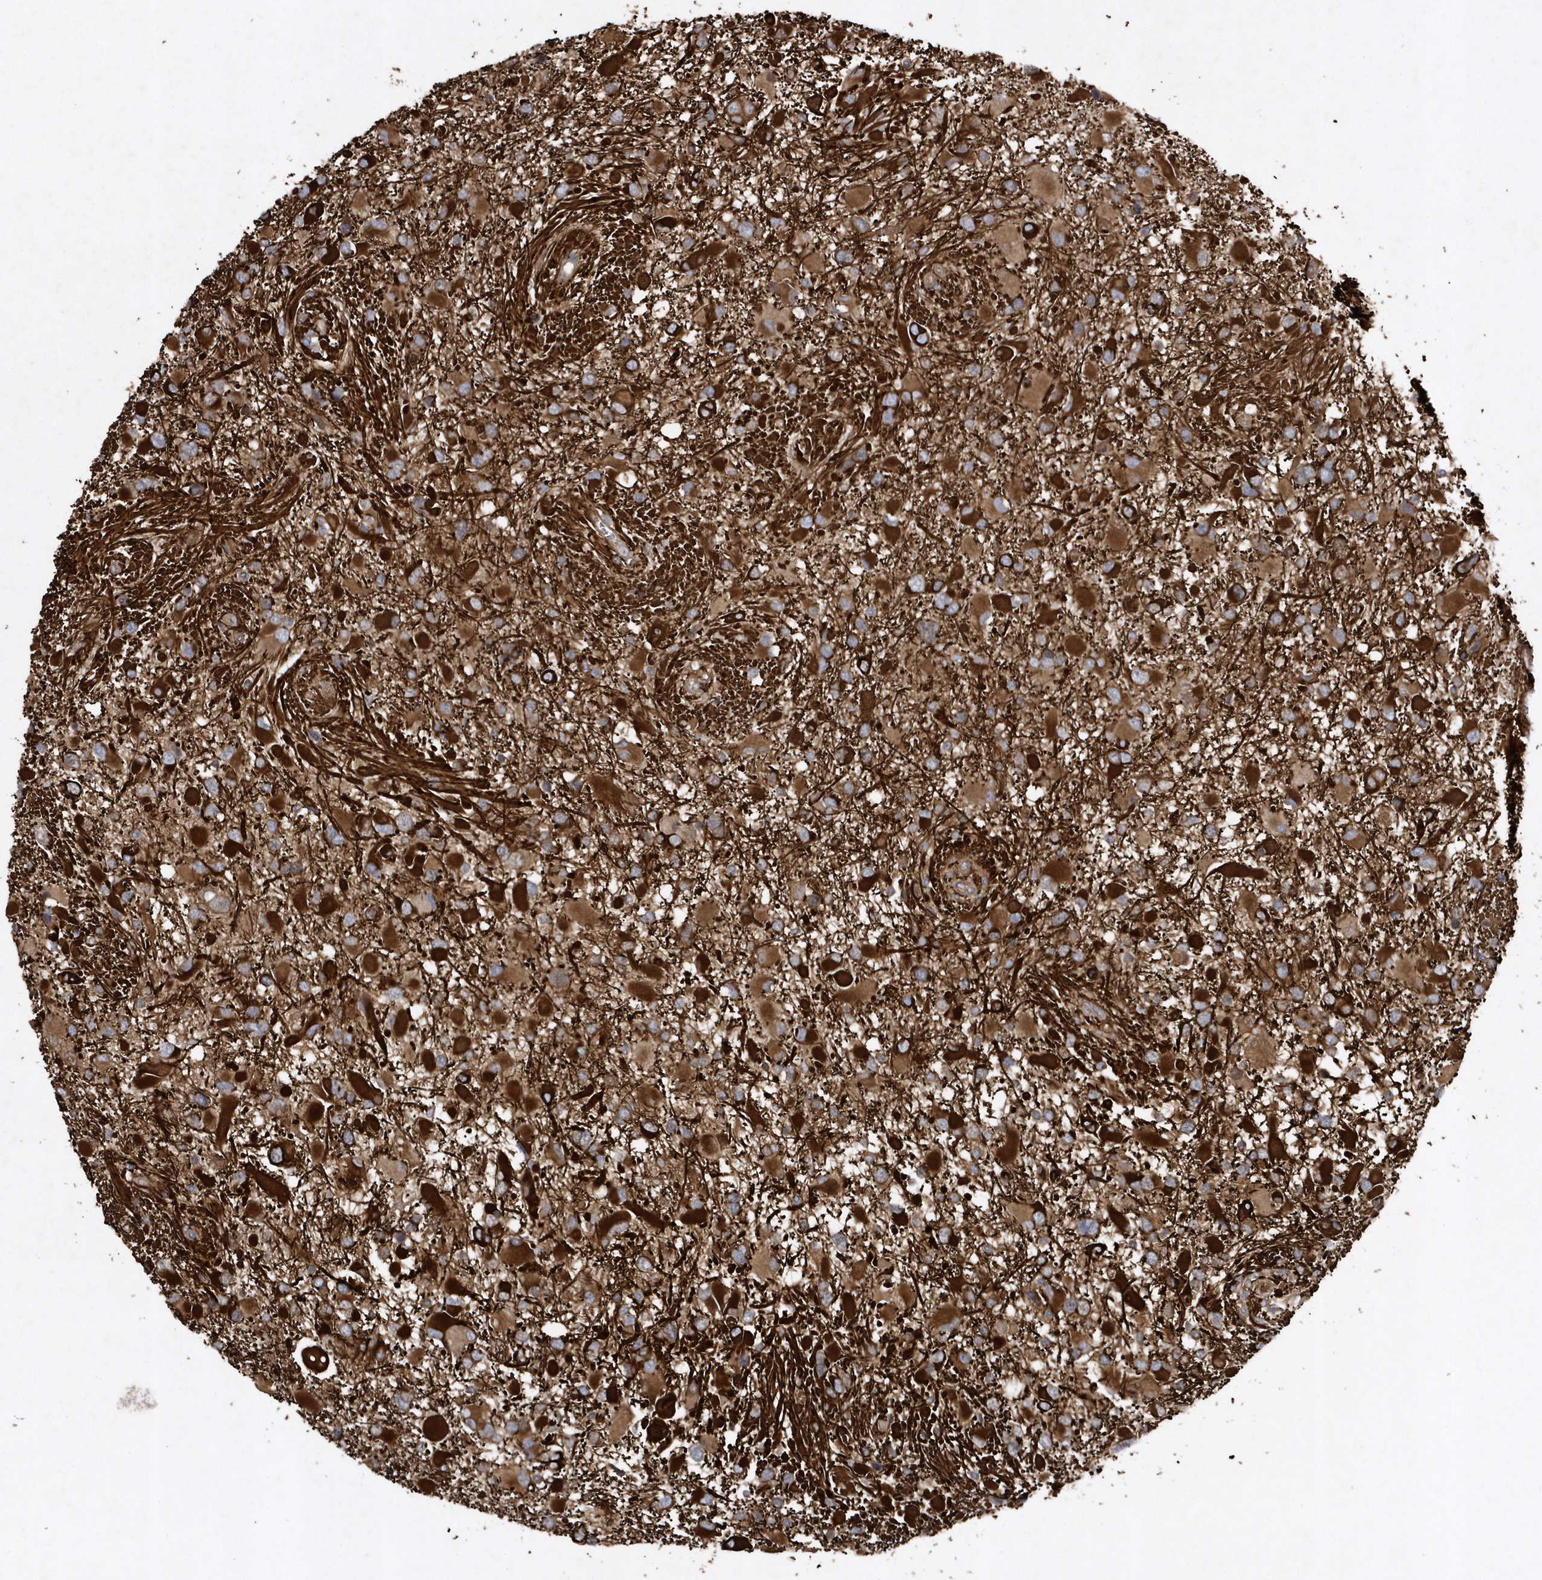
{"staining": {"intensity": "strong", "quantity": ">75%", "location": "cytoplasmic/membranous"}, "tissue": "glioma", "cell_type": "Tumor cells", "image_type": "cancer", "snomed": [{"axis": "morphology", "description": "Glioma, malignant, High grade"}, {"axis": "topography", "description": "Brain"}], "caption": "An image of glioma stained for a protein demonstrates strong cytoplasmic/membranous brown staining in tumor cells.", "gene": "PAICS", "patient": {"sex": "male", "age": 53}}